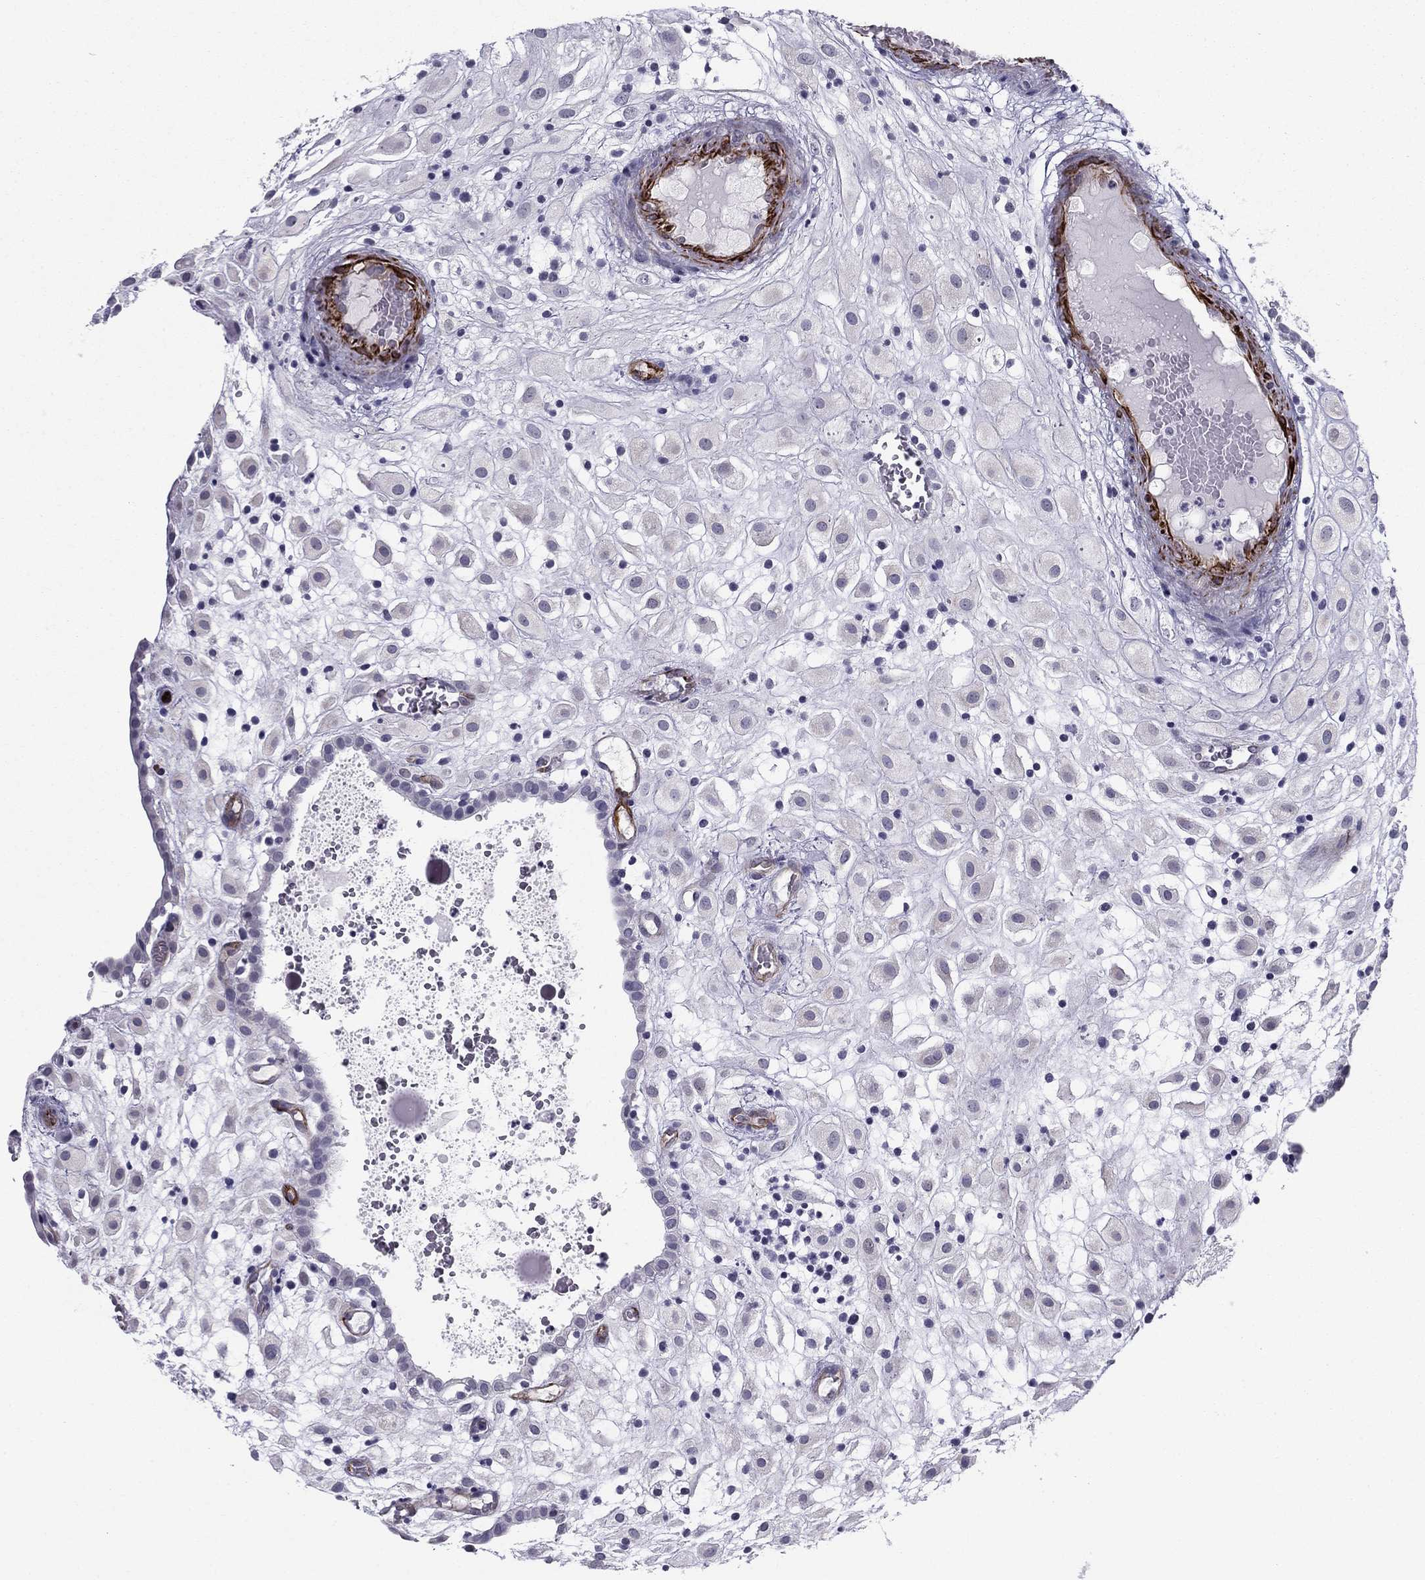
{"staining": {"intensity": "negative", "quantity": "none", "location": "none"}, "tissue": "placenta", "cell_type": "Decidual cells", "image_type": "normal", "snomed": [{"axis": "morphology", "description": "Normal tissue, NOS"}, {"axis": "topography", "description": "Placenta"}], "caption": "This is an immunohistochemistry image of benign placenta. There is no staining in decidual cells.", "gene": "ANKS4B", "patient": {"sex": "female", "age": 24}}